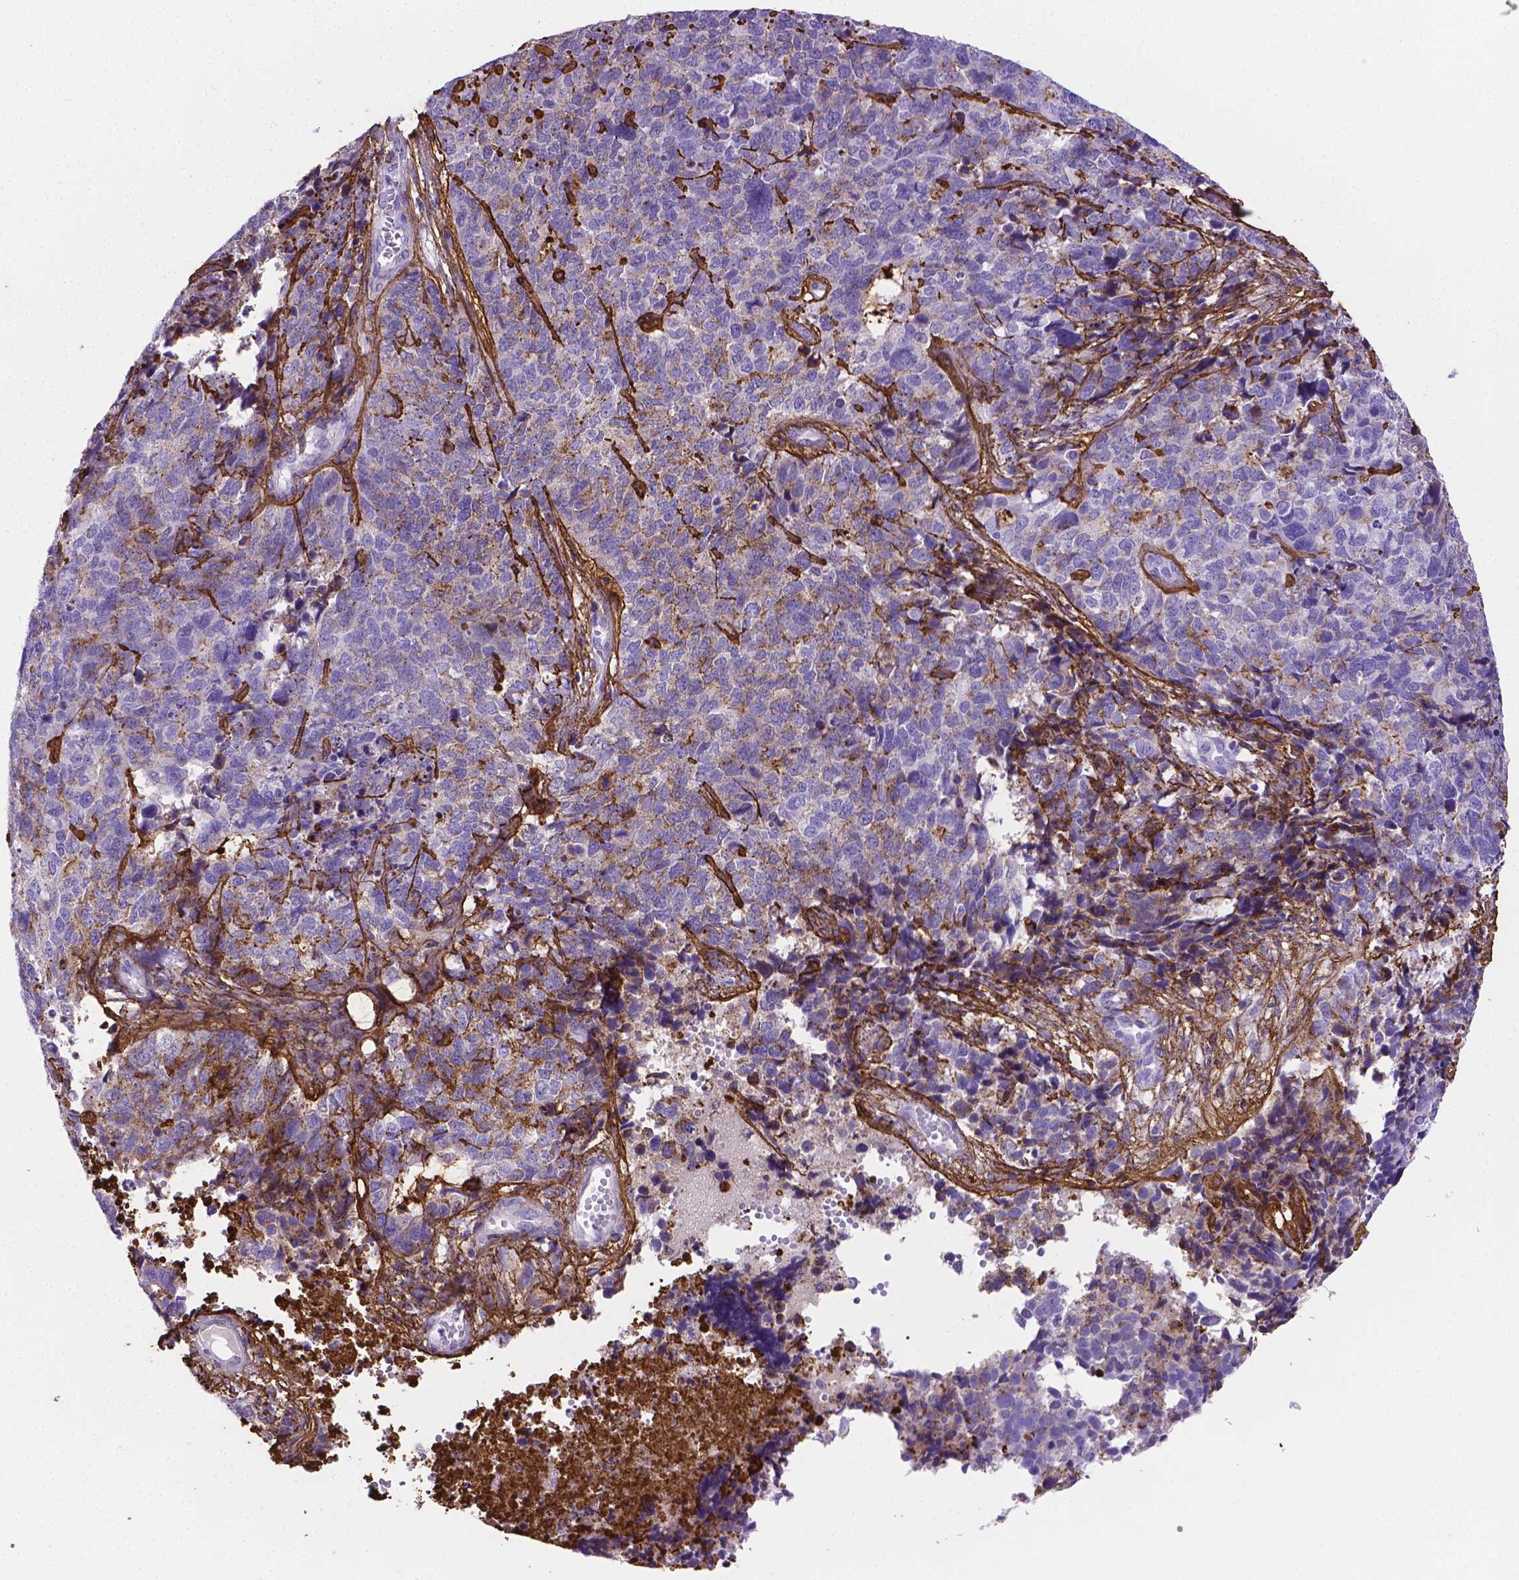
{"staining": {"intensity": "negative", "quantity": "none", "location": "none"}, "tissue": "cervical cancer", "cell_type": "Tumor cells", "image_type": "cancer", "snomed": [{"axis": "morphology", "description": "Squamous cell carcinoma, NOS"}, {"axis": "topography", "description": "Cervix"}], "caption": "DAB immunohistochemical staining of human squamous cell carcinoma (cervical) reveals no significant expression in tumor cells.", "gene": "MFAP2", "patient": {"sex": "female", "age": 63}}